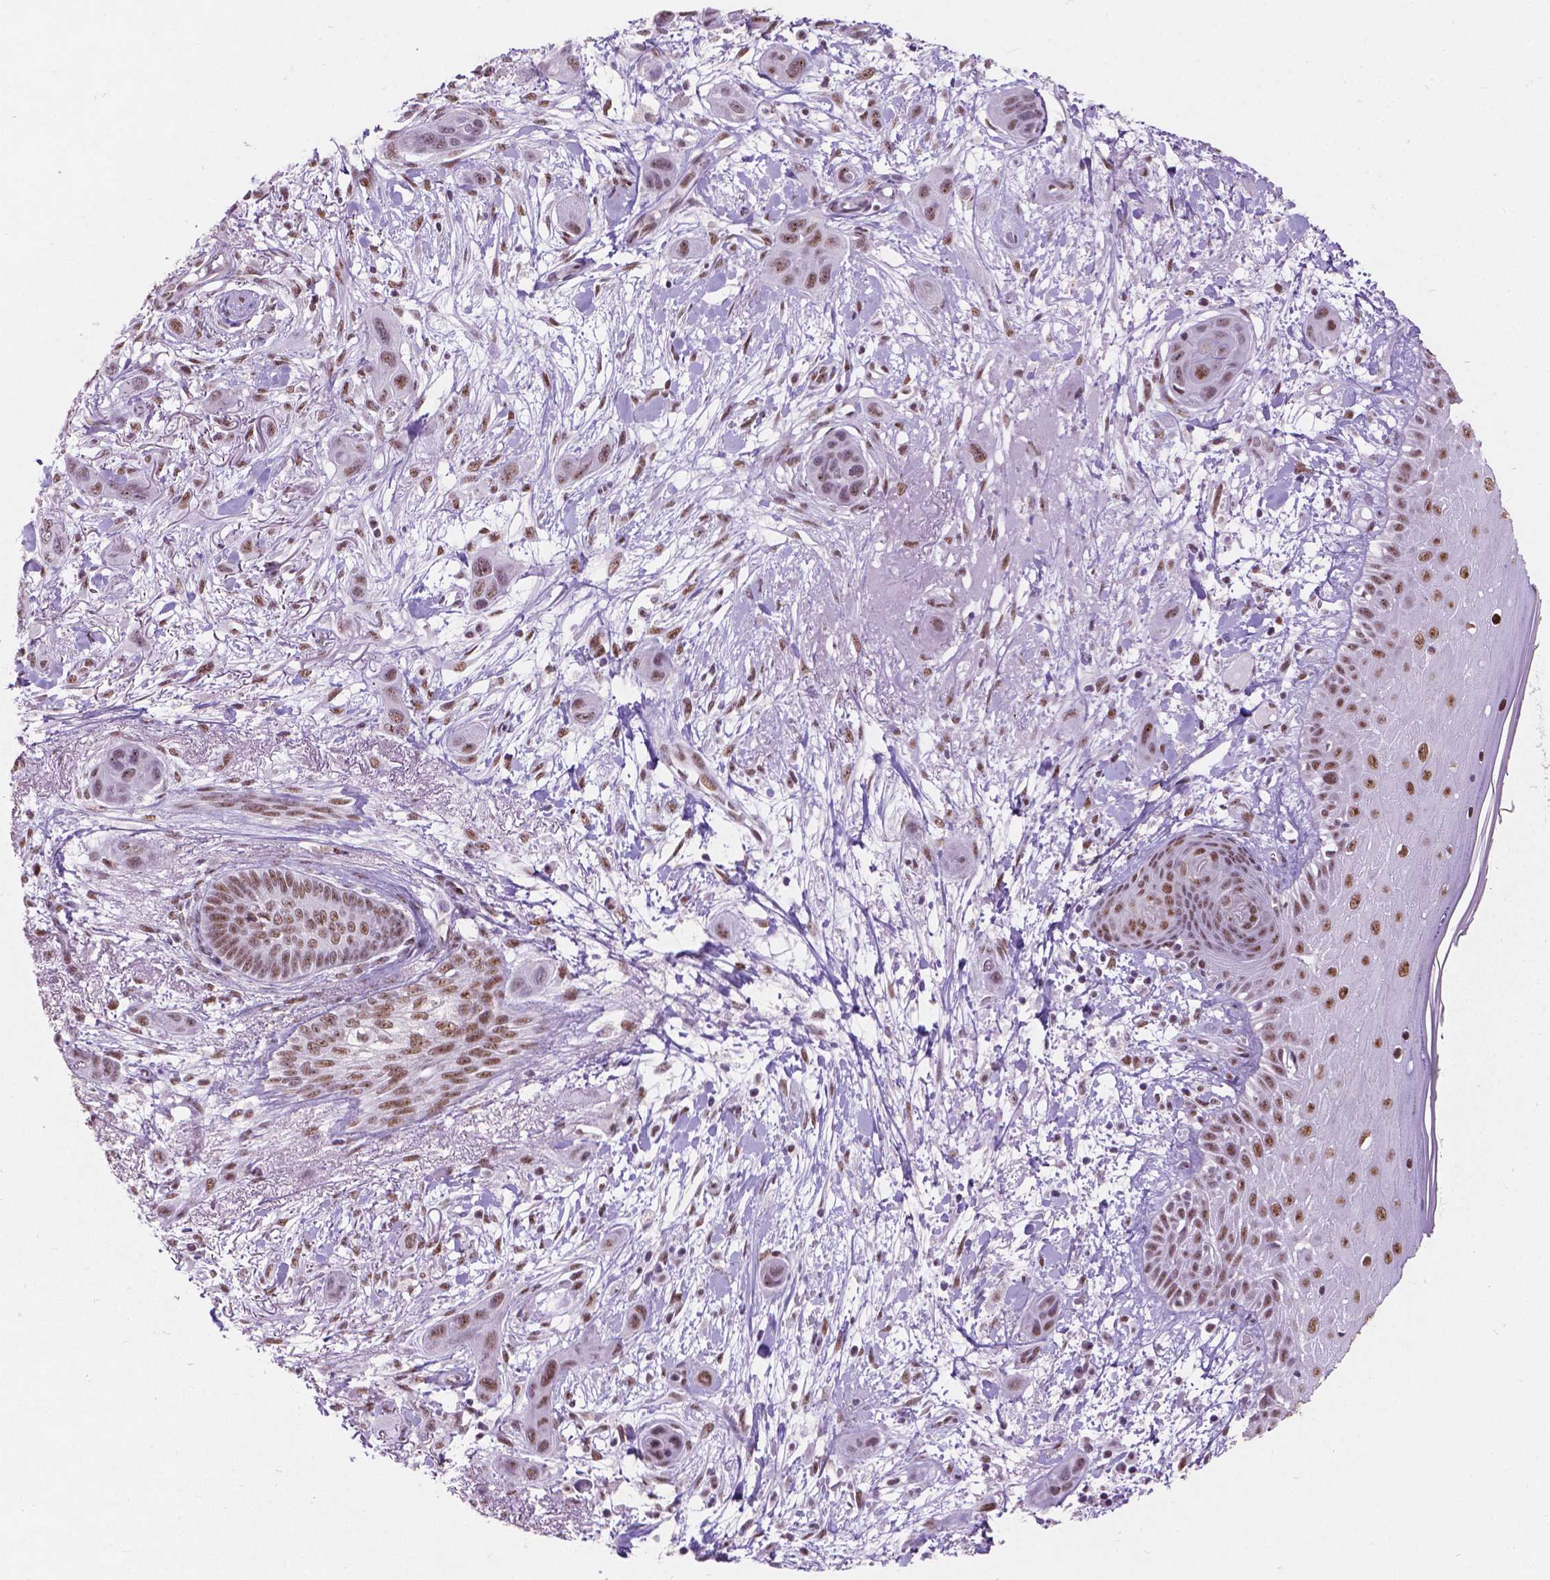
{"staining": {"intensity": "moderate", "quantity": ">75%", "location": "nuclear"}, "tissue": "skin cancer", "cell_type": "Tumor cells", "image_type": "cancer", "snomed": [{"axis": "morphology", "description": "Squamous cell carcinoma, NOS"}, {"axis": "topography", "description": "Skin"}], "caption": "DAB (3,3'-diaminobenzidine) immunohistochemical staining of skin cancer (squamous cell carcinoma) exhibits moderate nuclear protein staining in approximately >75% of tumor cells. (brown staining indicates protein expression, while blue staining denotes nuclei).", "gene": "COIL", "patient": {"sex": "male", "age": 79}}